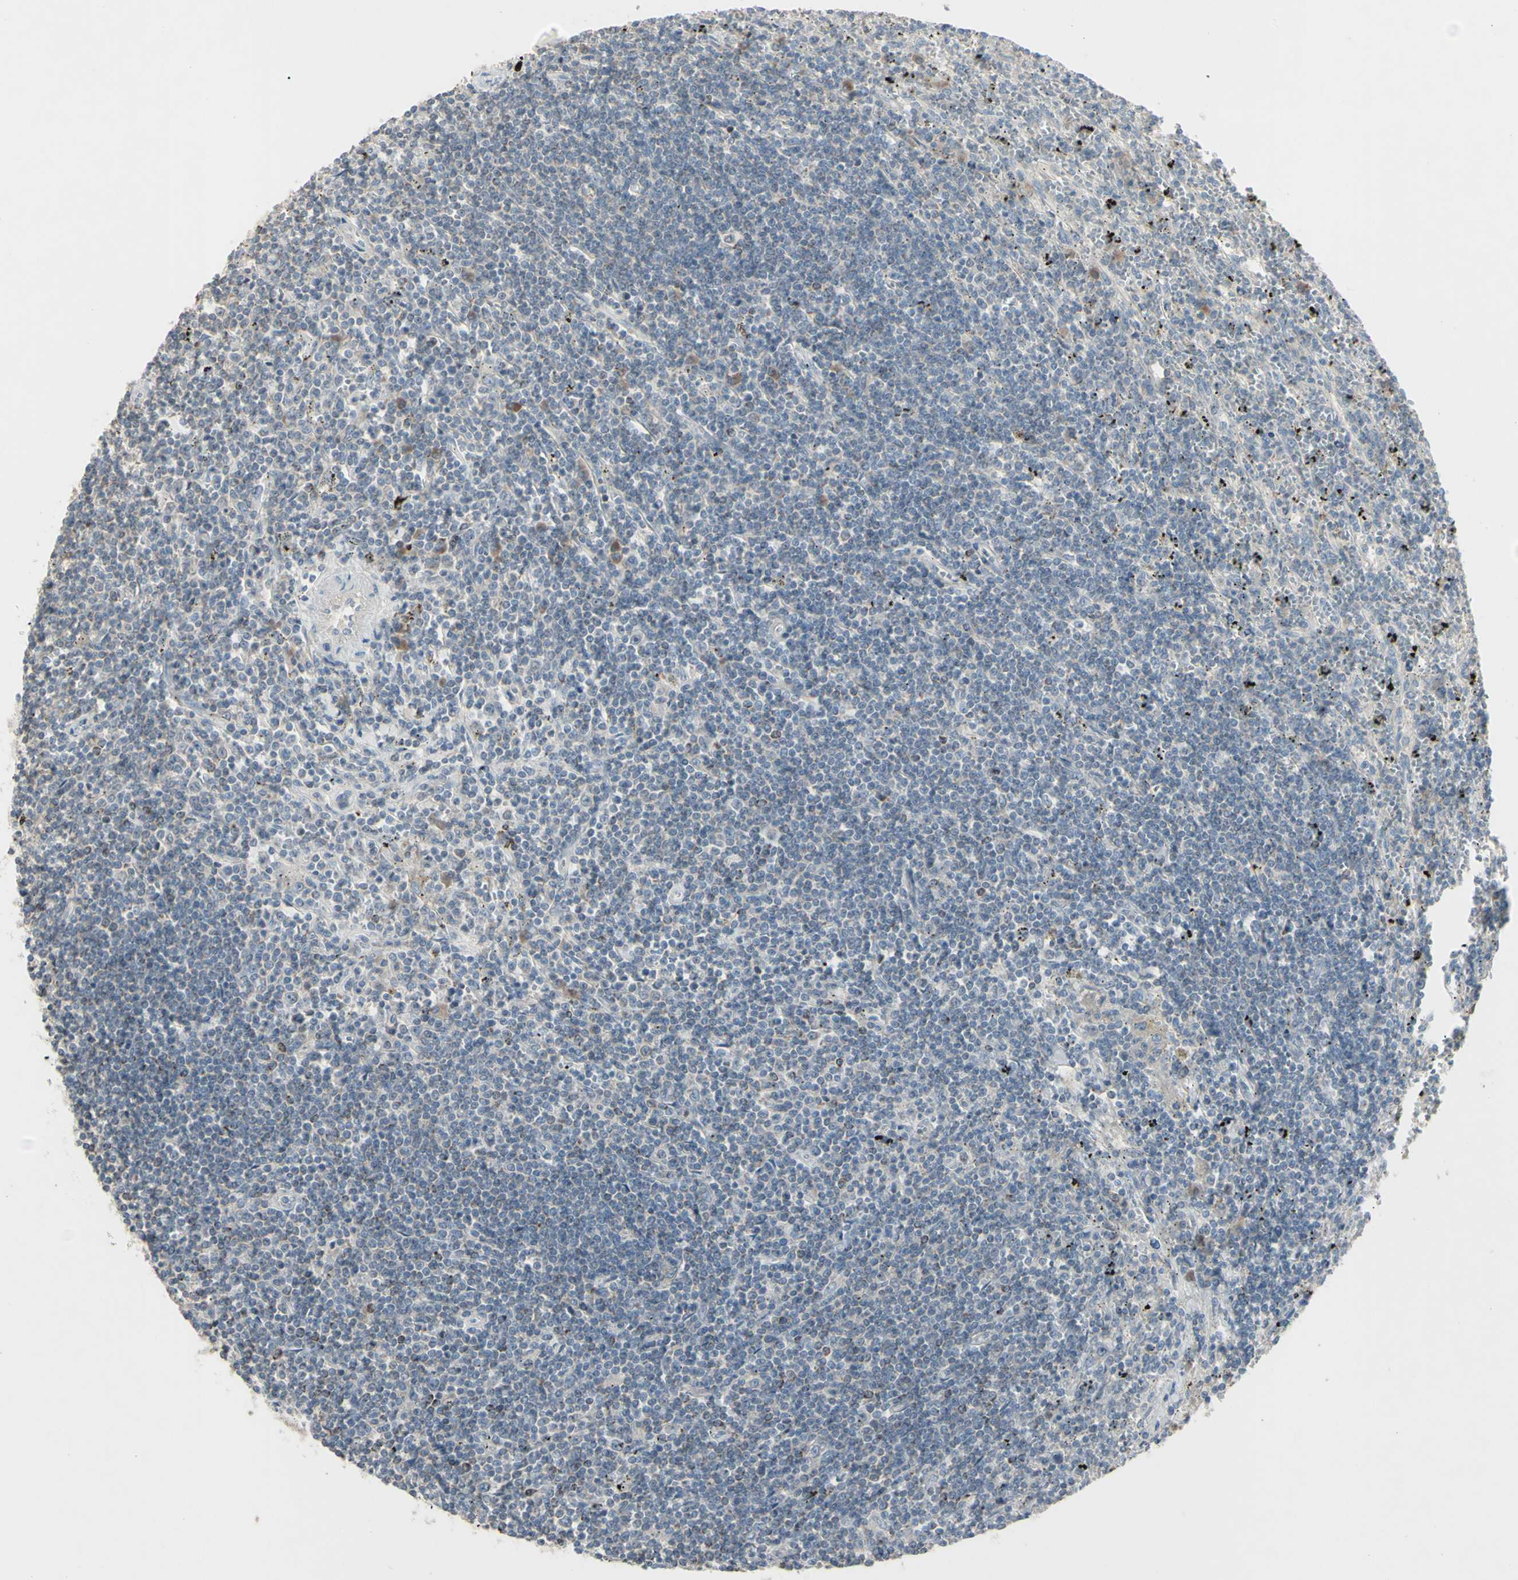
{"staining": {"intensity": "negative", "quantity": "none", "location": "none"}, "tissue": "lymphoma", "cell_type": "Tumor cells", "image_type": "cancer", "snomed": [{"axis": "morphology", "description": "Malignant lymphoma, non-Hodgkin's type, Low grade"}, {"axis": "topography", "description": "Spleen"}], "caption": "A high-resolution micrograph shows immunohistochemistry staining of lymphoma, which shows no significant positivity in tumor cells.", "gene": "PIAS4", "patient": {"sex": "male", "age": 76}}